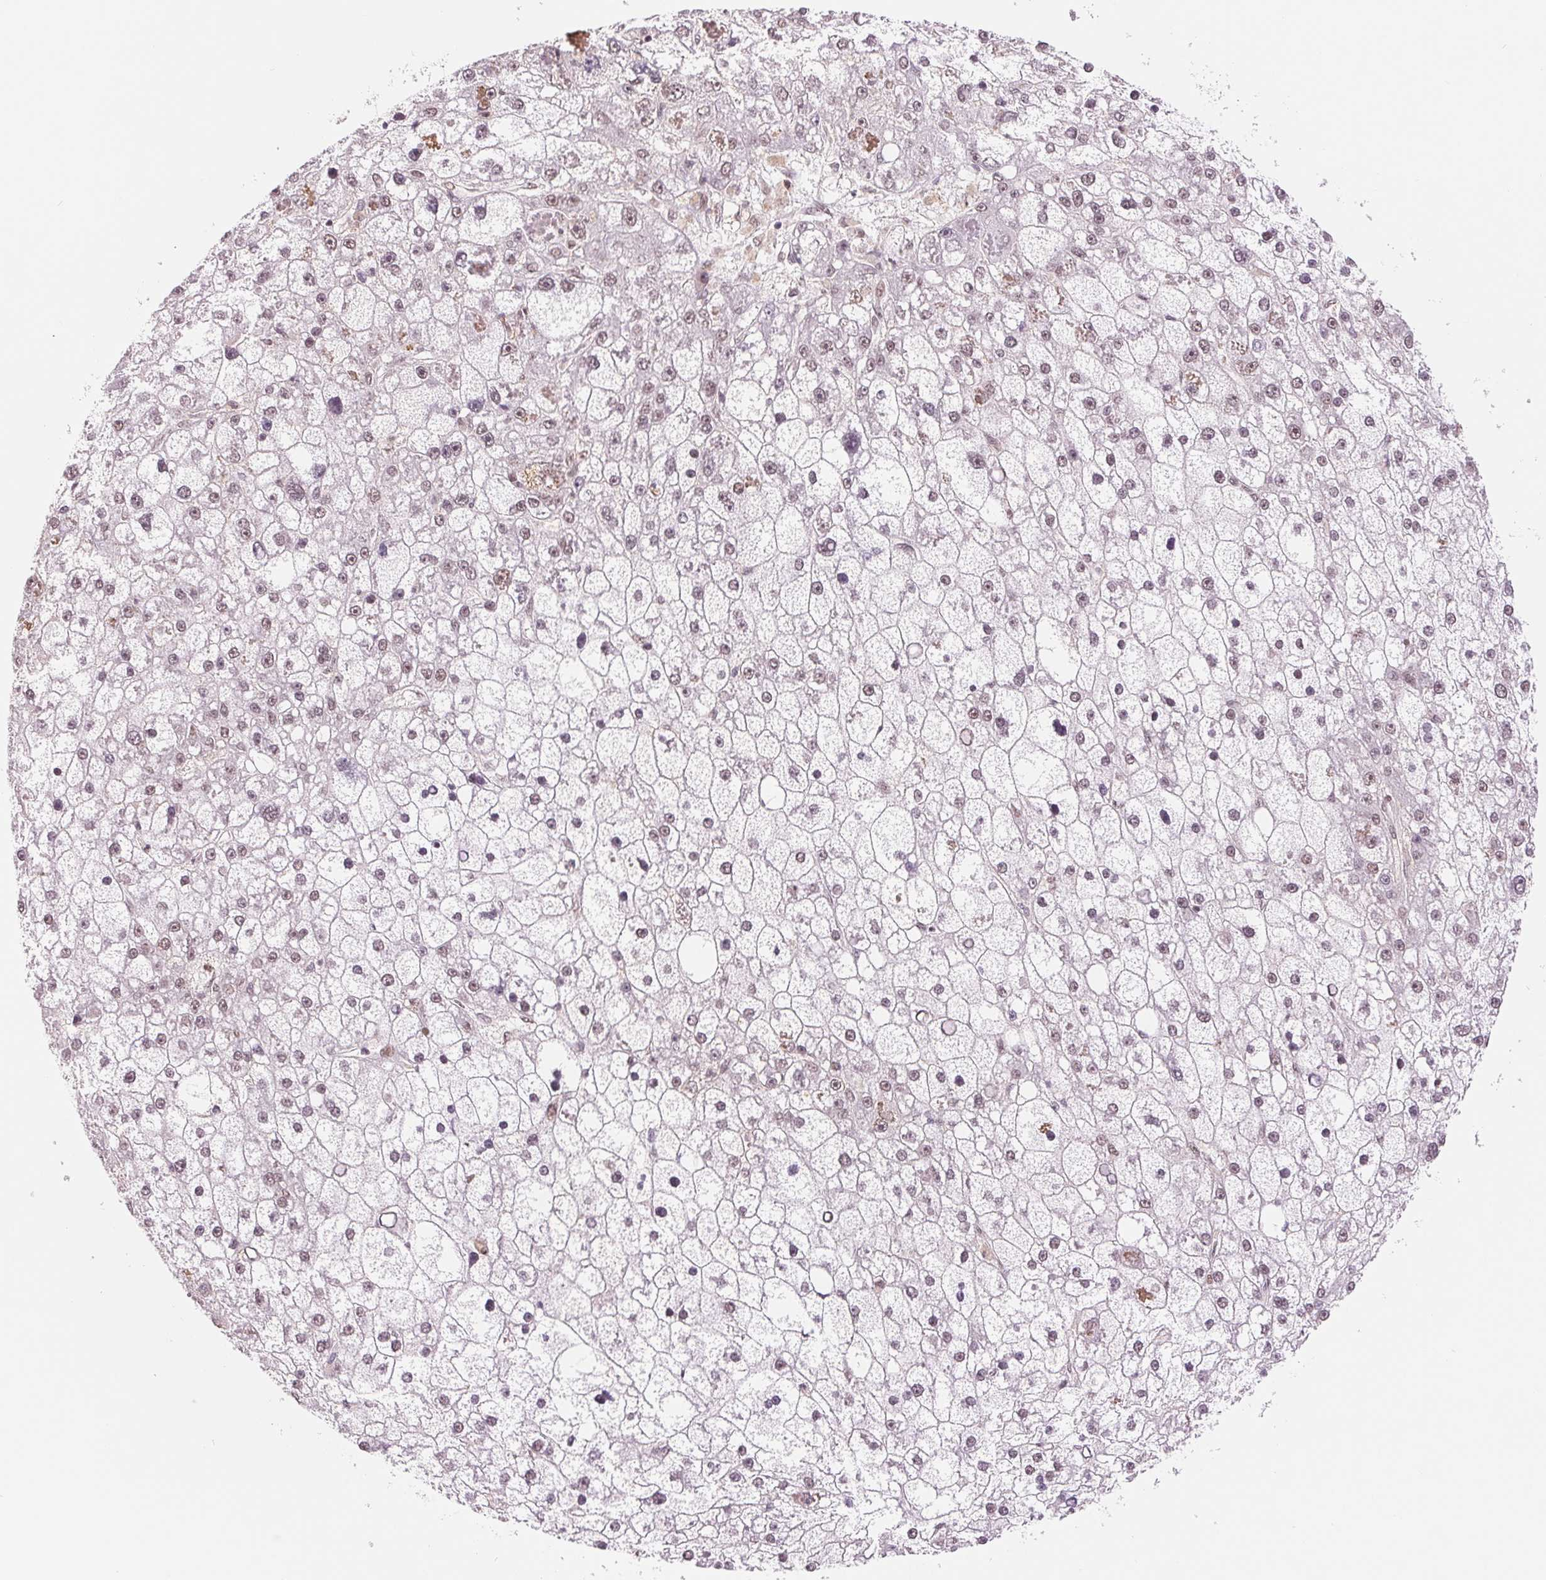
{"staining": {"intensity": "weak", "quantity": "25%-75%", "location": "nuclear"}, "tissue": "liver cancer", "cell_type": "Tumor cells", "image_type": "cancer", "snomed": [{"axis": "morphology", "description": "Carcinoma, Hepatocellular, NOS"}, {"axis": "topography", "description": "Liver"}], "caption": "Tumor cells show low levels of weak nuclear positivity in about 25%-75% of cells in liver cancer (hepatocellular carcinoma). (DAB (3,3'-diaminobenzidine) IHC, brown staining for protein, blue staining for nuclei).", "gene": "SREK1", "patient": {"sex": "male", "age": 67}}